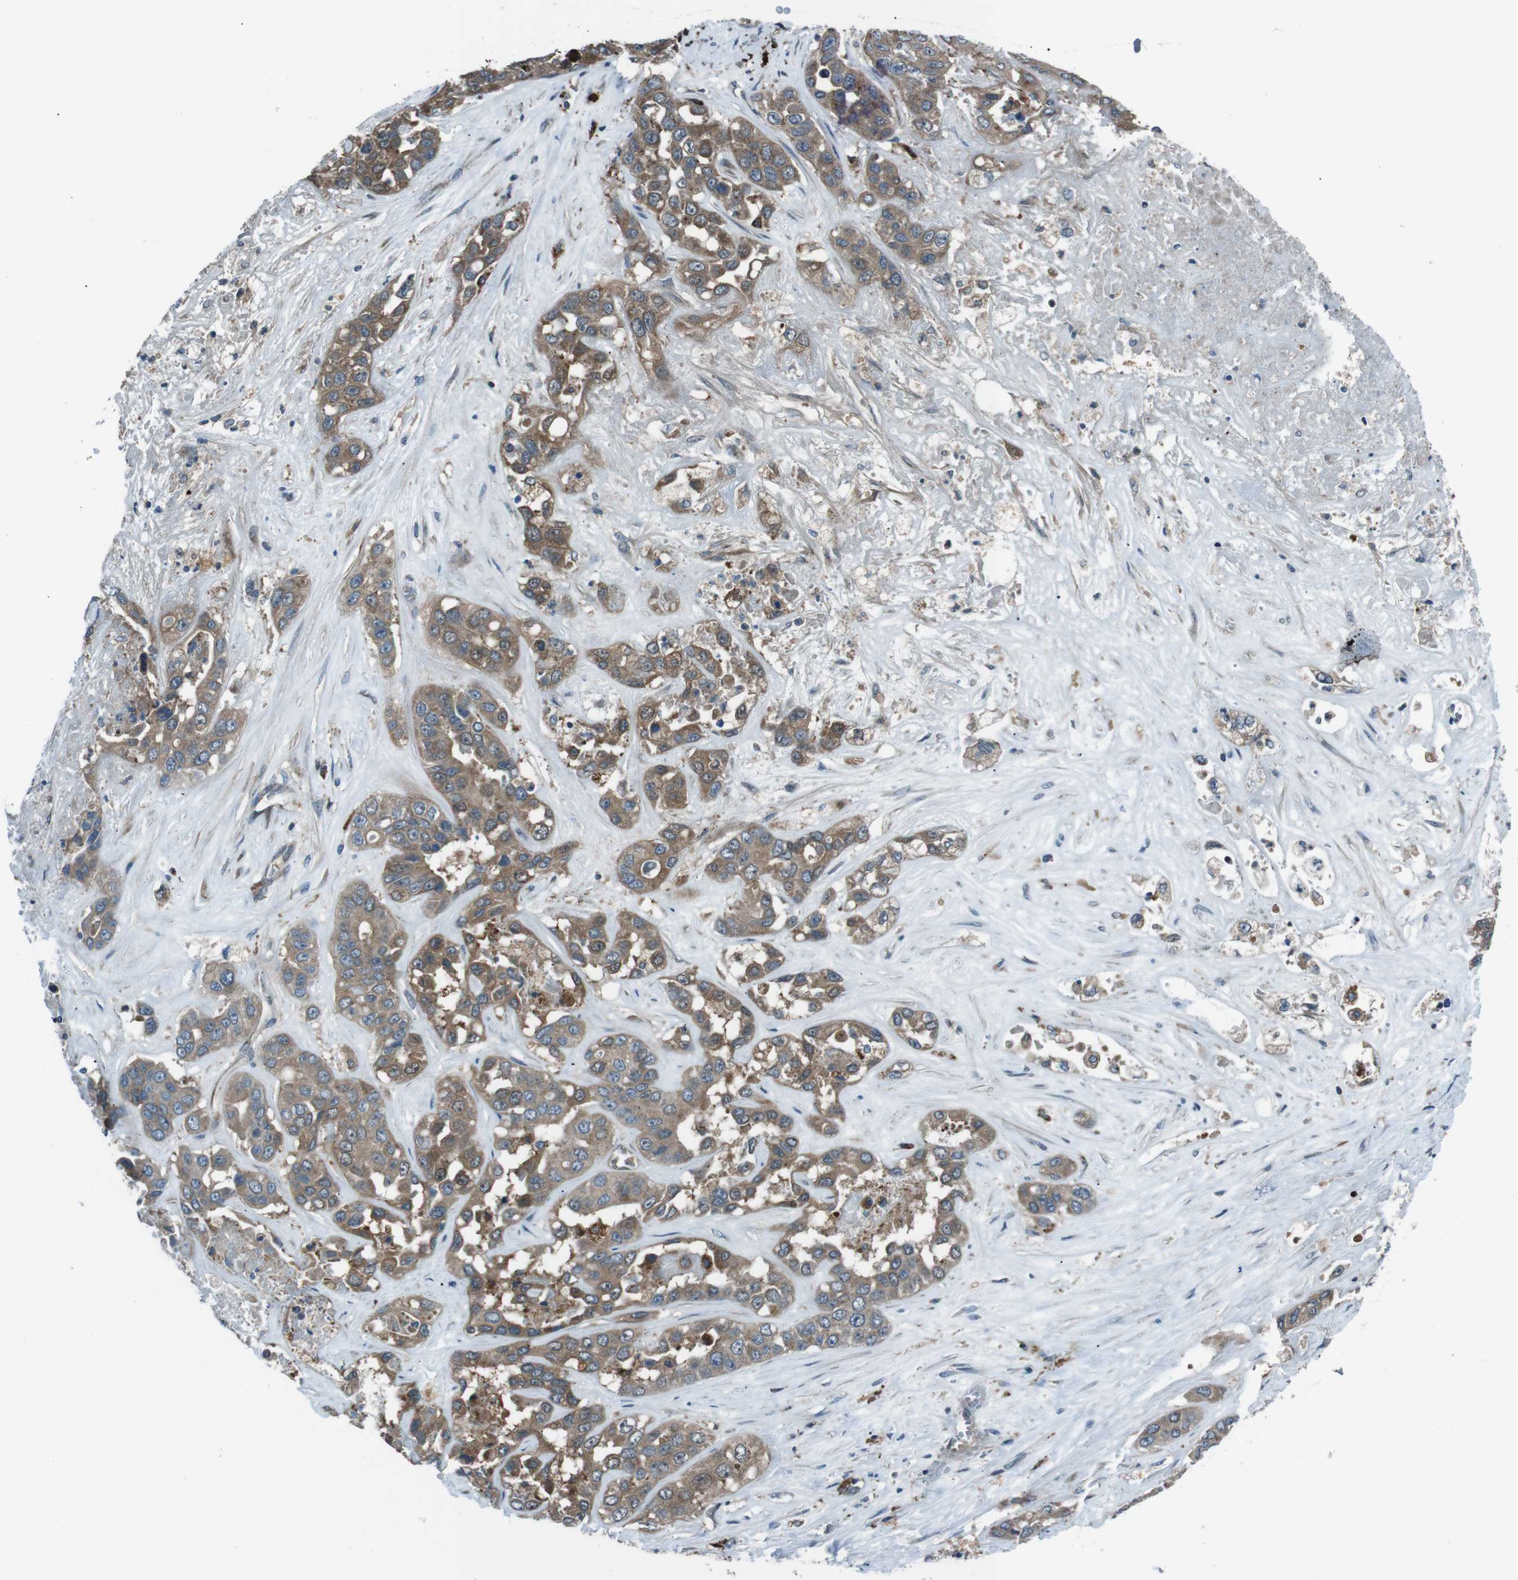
{"staining": {"intensity": "moderate", "quantity": ">75%", "location": "cytoplasmic/membranous"}, "tissue": "liver cancer", "cell_type": "Tumor cells", "image_type": "cancer", "snomed": [{"axis": "morphology", "description": "Cholangiocarcinoma"}, {"axis": "topography", "description": "Liver"}], "caption": "A brown stain labels moderate cytoplasmic/membranous positivity of a protein in cholangiocarcinoma (liver) tumor cells.", "gene": "SLC27A4", "patient": {"sex": "female", "age": 52}}